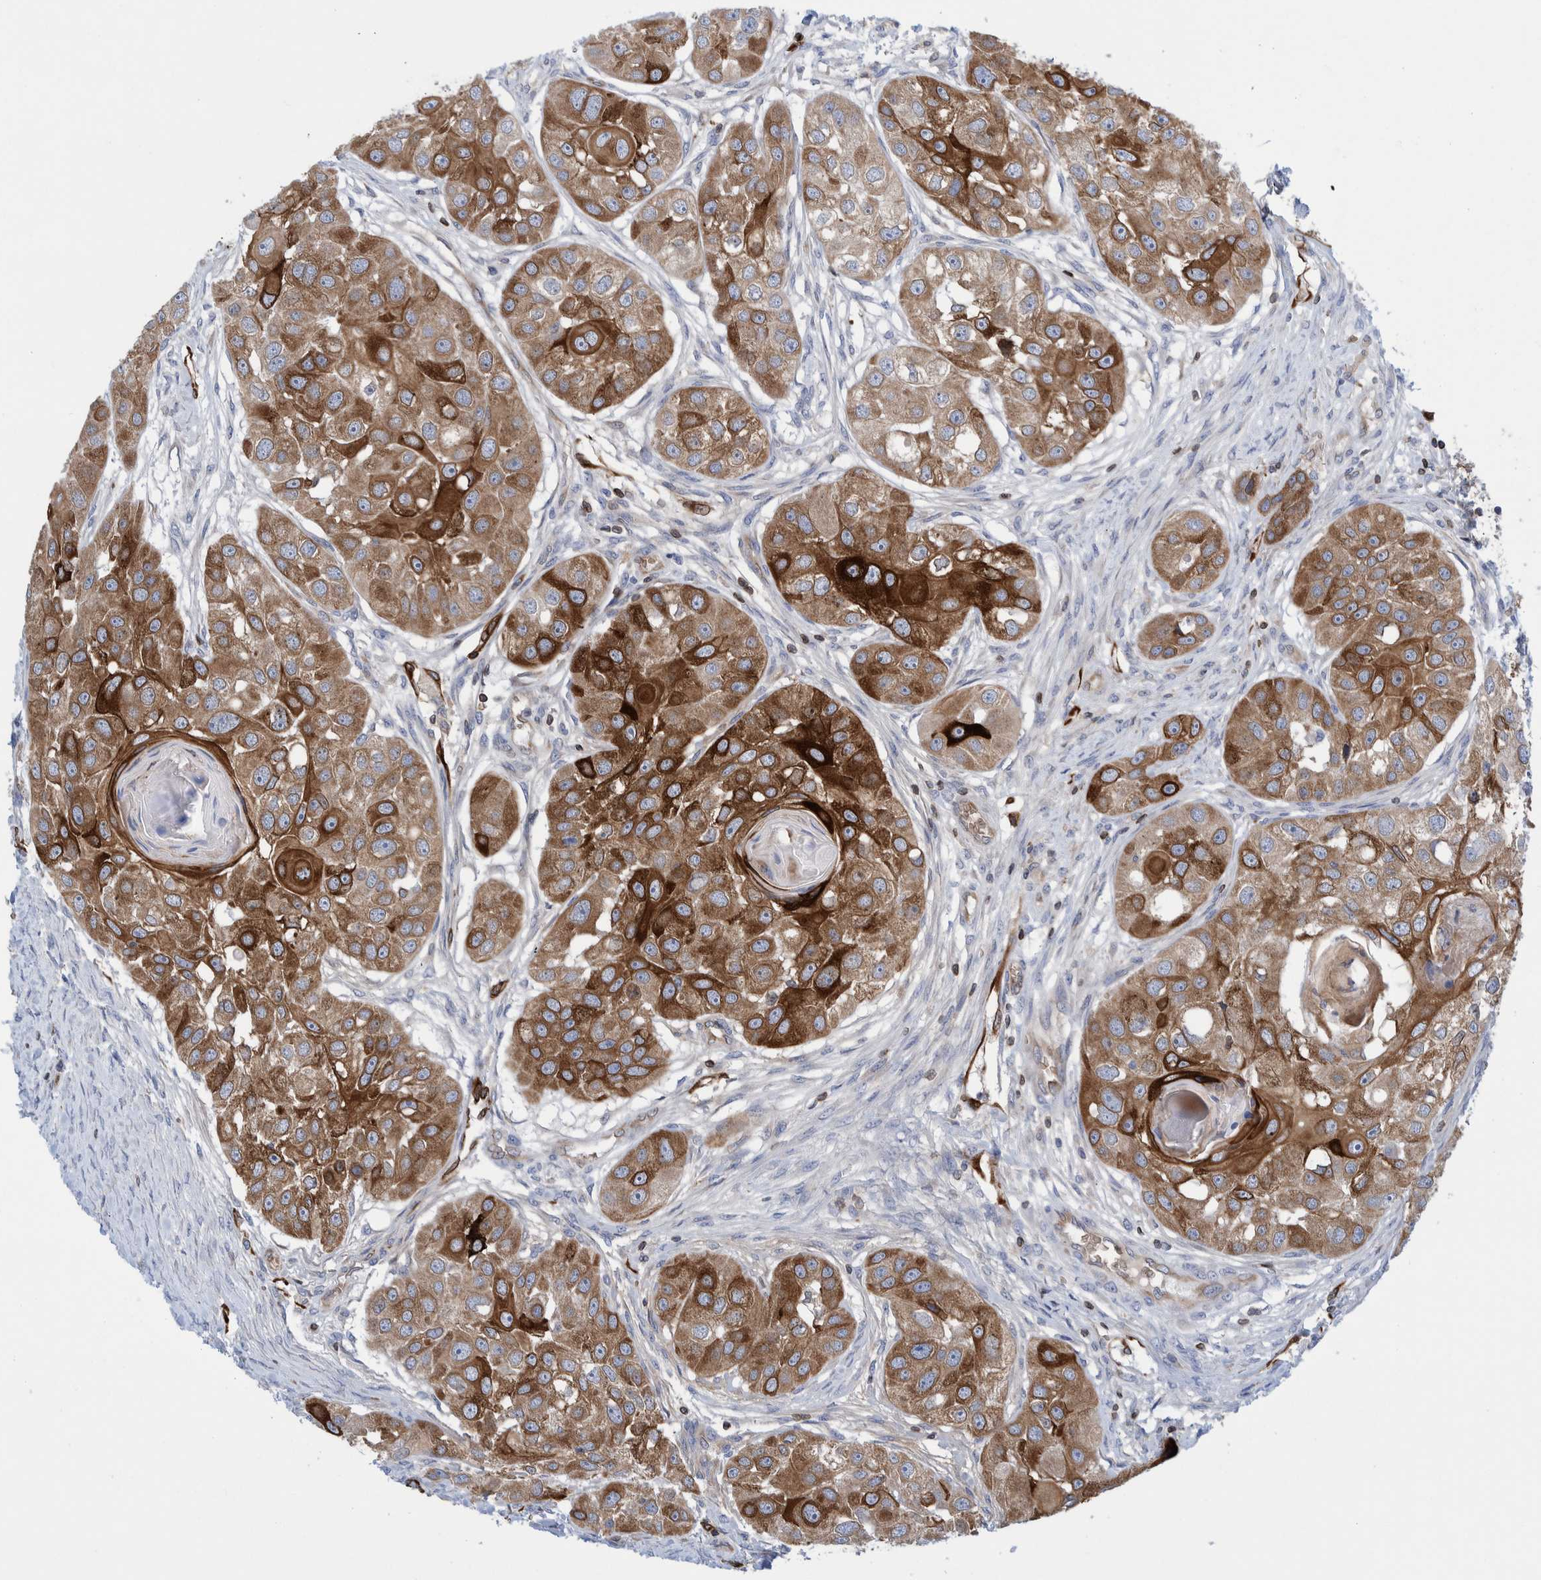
{"staining": {"intensity": "strong", "quantity": ">75%", "location": "cytoplasmic/membranous"}, "tissue": "head and neck cancer", "cell_type": "Tumor cells", "image_type": "cancer", "snomed": [{"axis": "morphology", "description": "Normal tissue, NOS"}, {"axis": "morphology", "description": "Squamous cell carcinoma, NOS"}, {"axis": "topography", "description": "Skeletal muscle"}, {"axis": "topography", "description": "Head-Neck"}], "caption": "Head and neck cancer (squamous cell carcinoma) was stained to show a protein in brown. There is high levels of strong cytoplasmic/membranous expression in about >75% of tumor cells. (Brightfield microscopy of DAB IHC at high magnification).", "gene": "THEM6", "patient": {"sex": "male", "age": 51}}